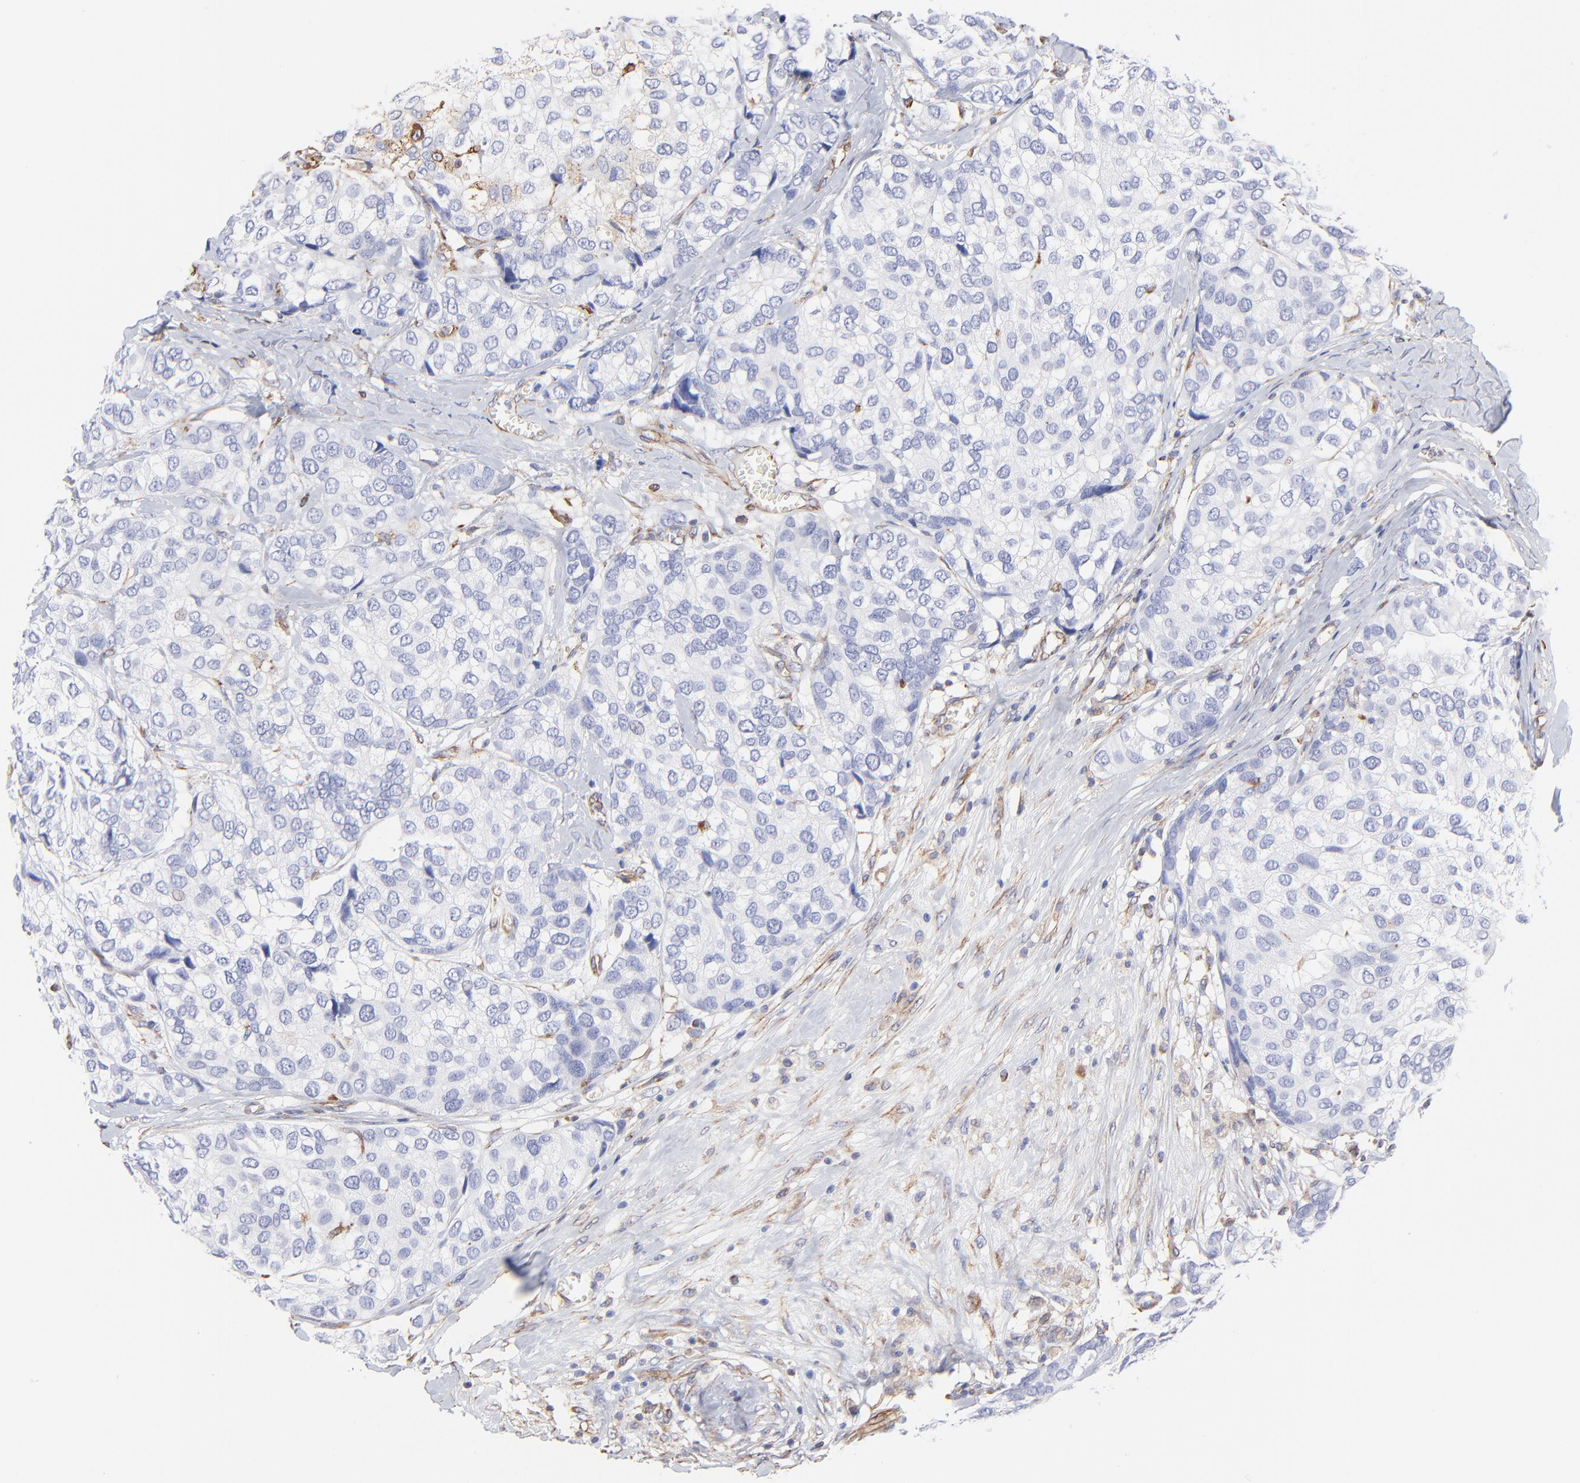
{"staining": {"intensity": "negative", "quantity": "none", "location": "none"}, "tissue": "breast cancer", "cell_type": "Tumor cells", "image_type": "cancer", "snomed": [{"axis": "morphology", "description": "Duct carcinoma"}, {"axis": "topography", "description": "Breast"}], "caption": "The image demonstrates no staining of tumor cells in infiltrating ductal carcinoma (breast).", "gene": "COX8C", "patient": {"sex": "female", "age": 68}}